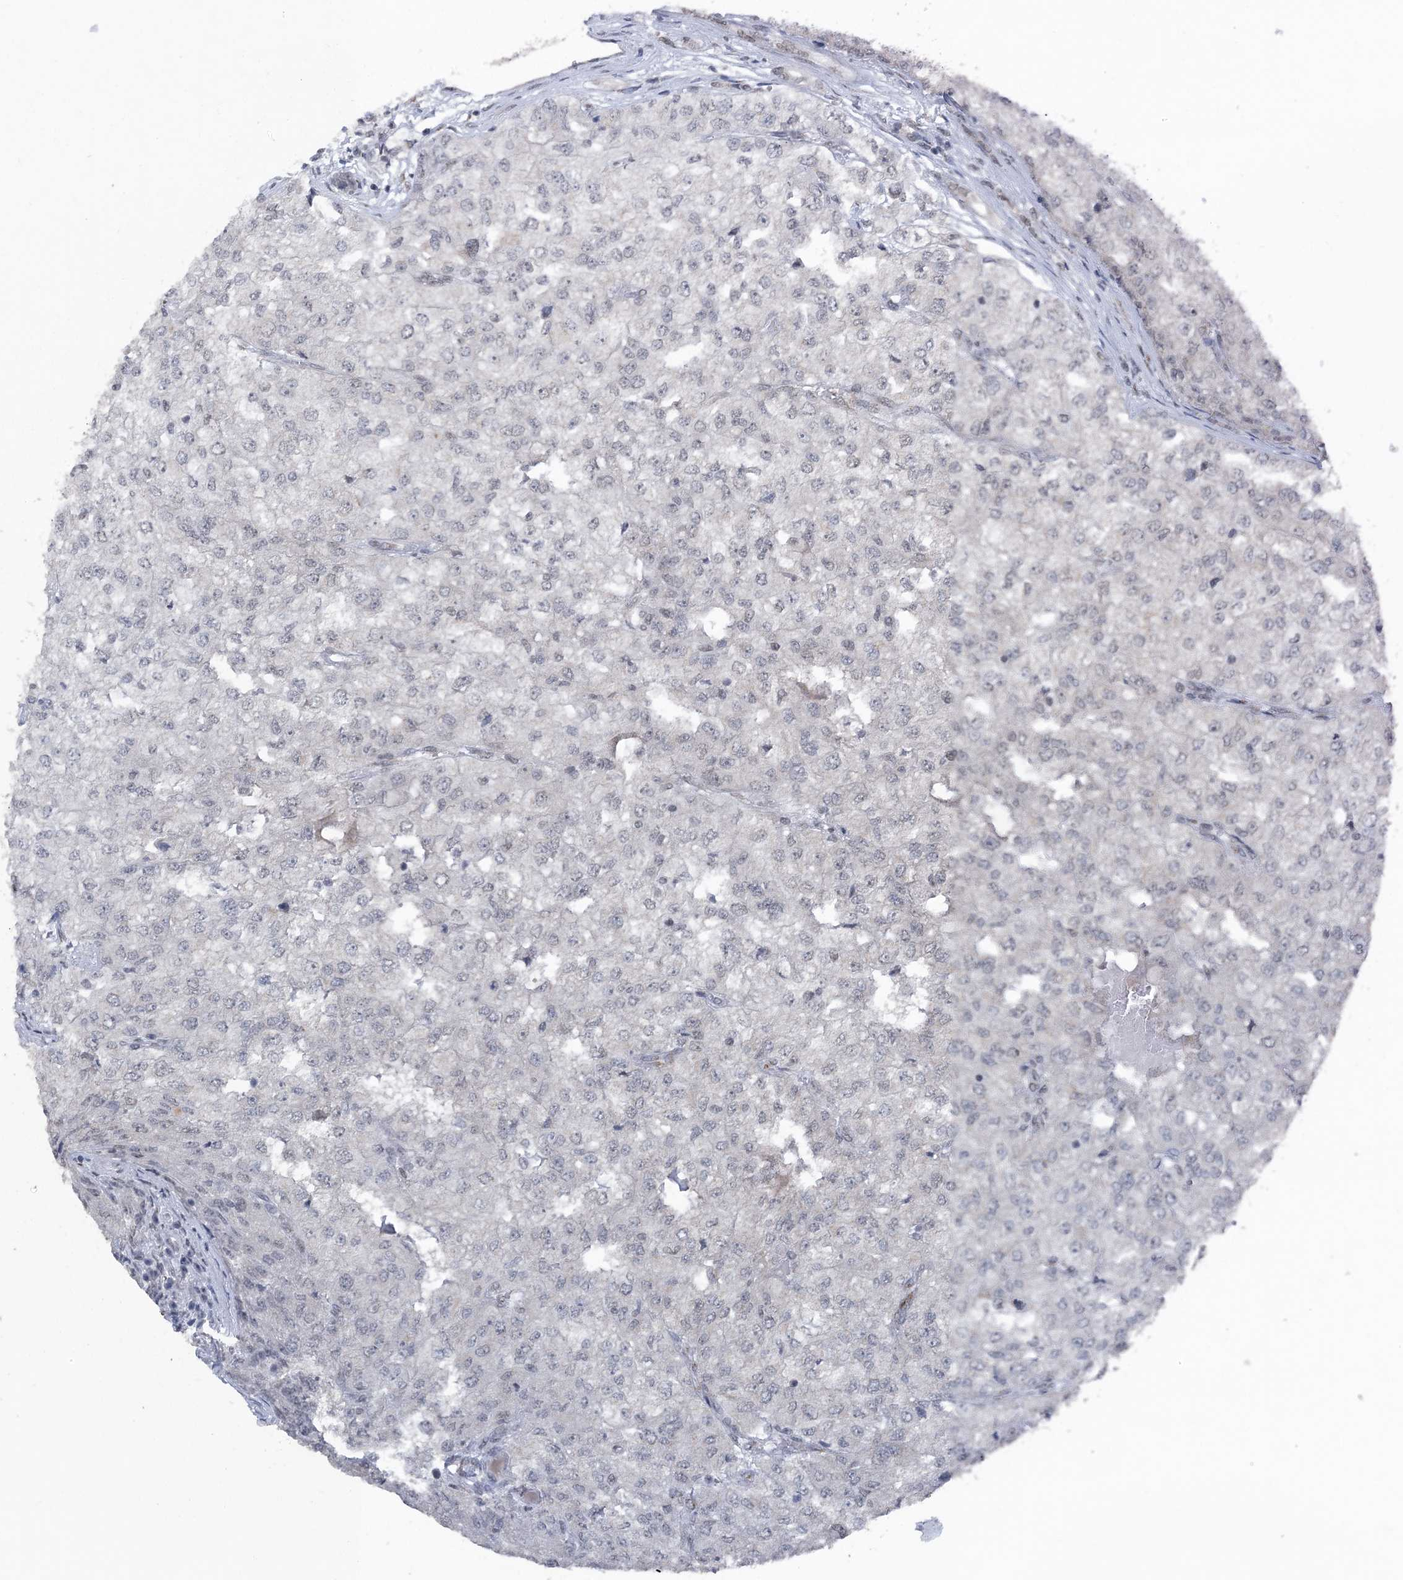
{"staining": {"intensity": "negative", "quantity": "none", "location": "none"}, "tissue": "renal cancer", "cell_type": "Tumor cells", "image_type": "cancer", "snomed": [{"axis": "morphology", "description": "Adenocarcinoma, NOS"}, {"axis": "topography", "description": "Kidney"}], "caption": "The photomicrograph exhibits no staining of tumor cells in adenocarcinoma (renal).", "gene": "MBD2", "patient": {"sex": "female", "age": 54}}